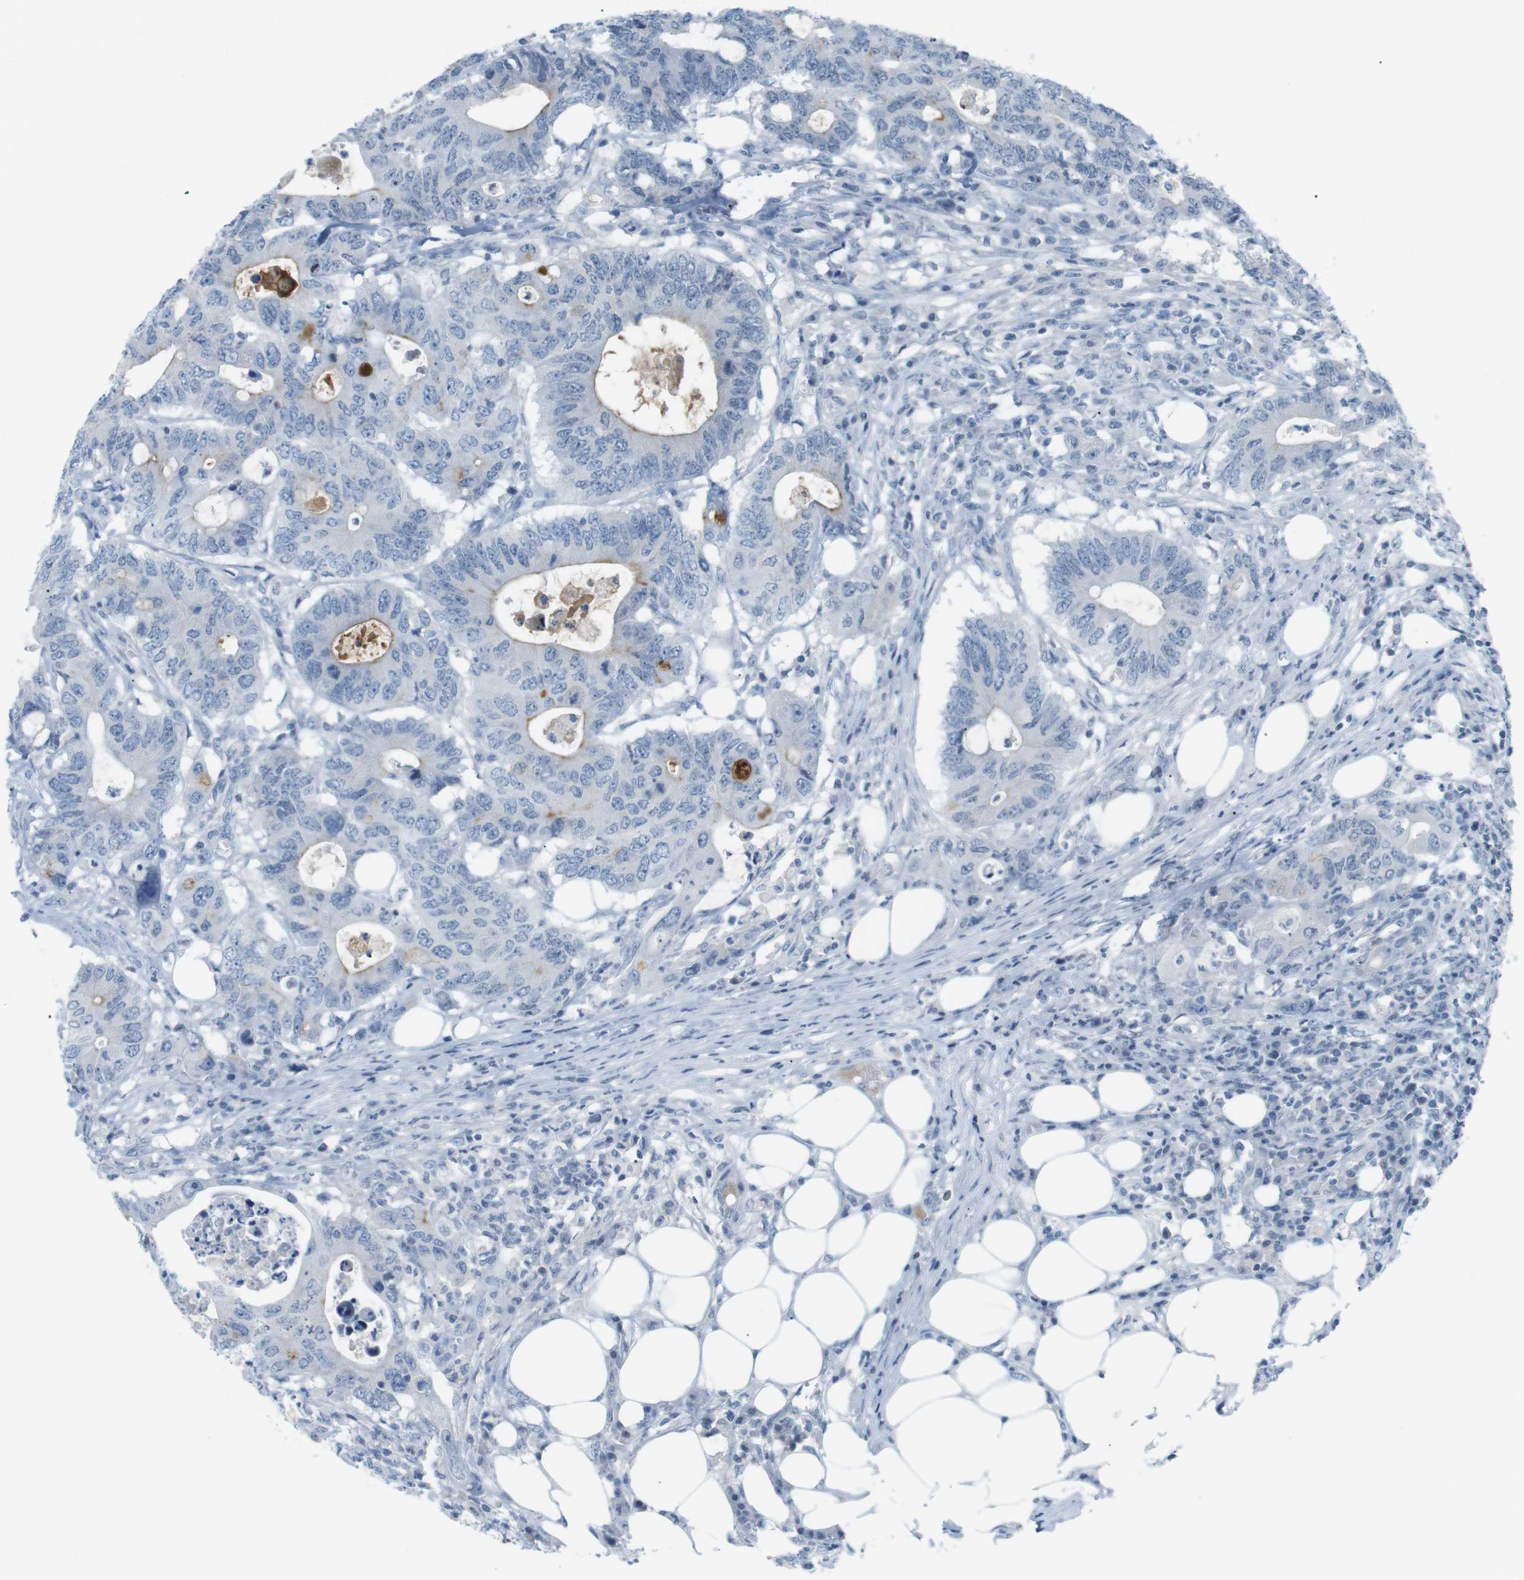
{"staining": {"intensity": "negative", "quantity": "none", "location": "none"}, "tissue": "colorectal cancer", "cell_type": "Tumor cells", "image_type": "cancer", "snomed": [{"axis": "morphology", "description": "Adenocarcinoma, NOS"}, {"axis": "topography", "description": "Colon"}], "caption": "IHC micrograph of neoplastic tissue: colorectal cancer stained with DAB (3,3'-diaminobenzidine) demonstrates no significant protein expression in tumor cells.", "gene": "AZGP1", "patient": {"sex": "male", "age": 71}}